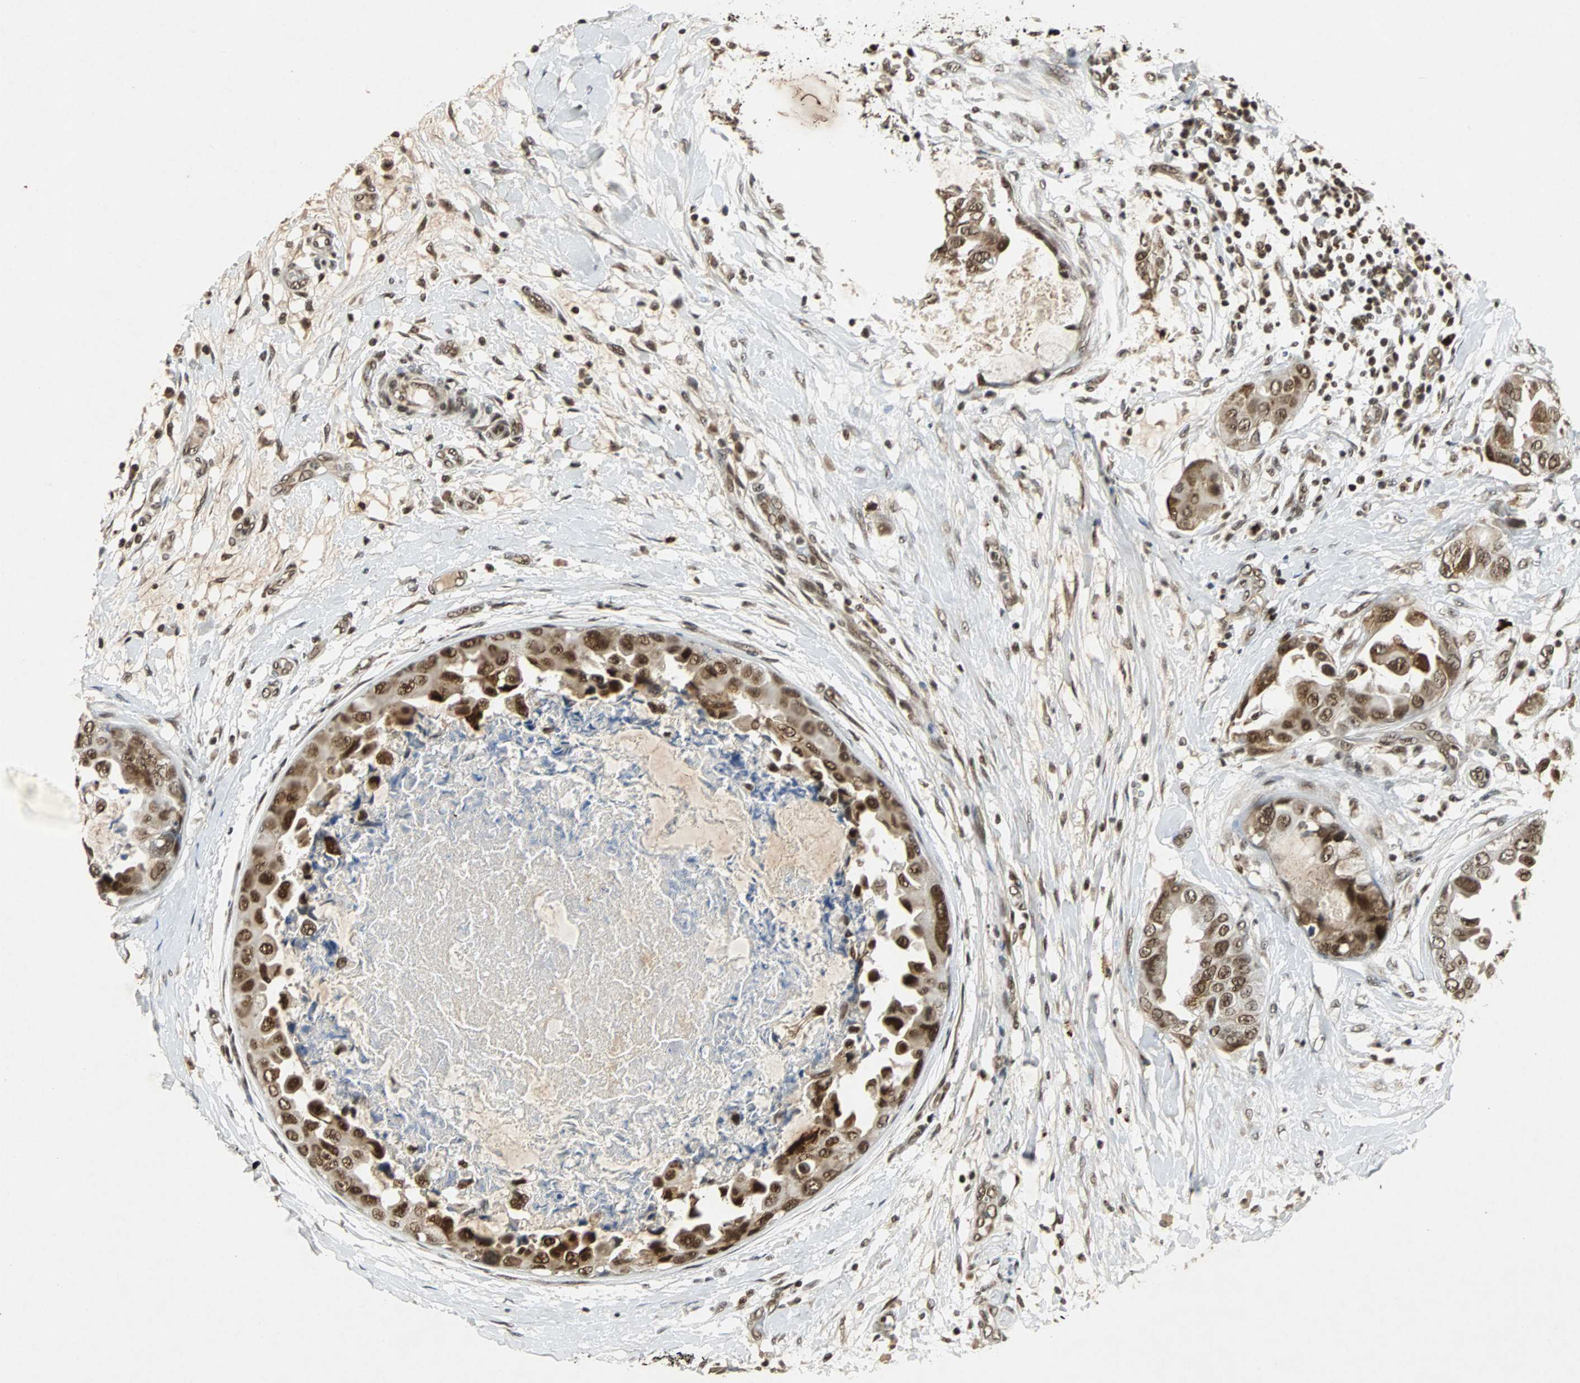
{"staining": {"intensity": "strong", "quantity": ">75%", "location": "nuclear"}, "tissue": "breast cancer", "cell_type": "Tumor cells", "image_type": "cancer", "snomed": [{"axis": "morphology", "description": "Duct carcinoma"}, {"axis": "topography", "description": "Breast"}], "caption": "Immunohistochemistry (IHC) histopathology image of intraductal carcinoma (breast) stained for a protein (brown), which reveals high levels of strong nuclear expression in about >75% of tumor cells.", "gene": "TAF5", "patient": {"sex": "female", "age": 40}}